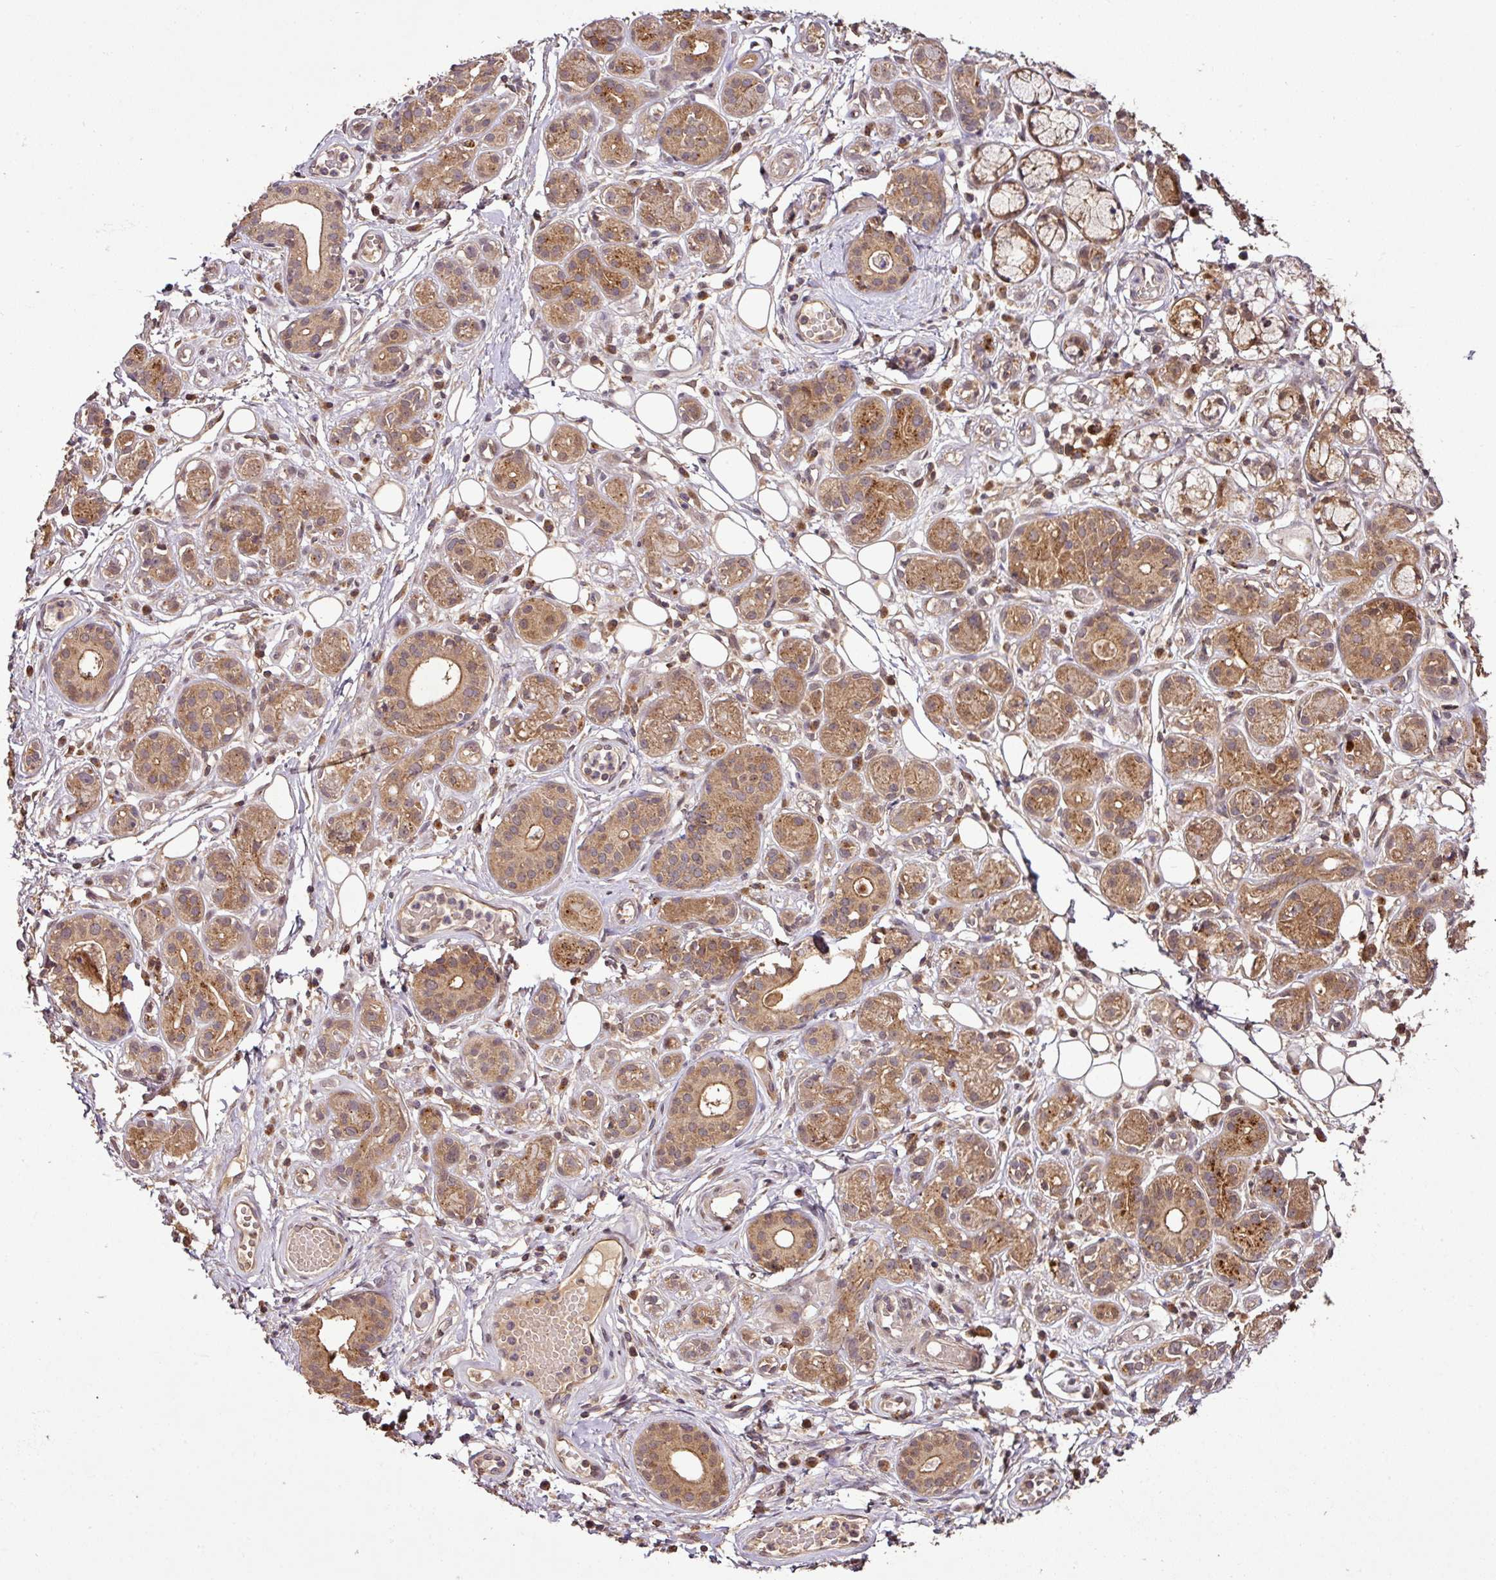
{"staining": {"intensity": "moderate", "quantity": ">75%", "location": "cytoplasmic/membranous"}, "tissue": "salivary gland", "cell_type": "Glandular cells", "image_type": "normal", "snomed": [{"axis": "morphology", "description": "Normal tissue, NOS"}, {"axis": "topography", "description": "Salivary gland"}], "caption": "This histopathology image demonstrates immunohistochemistry (IHC) staining of unremarkable human salivary gland, with medium moderate cytoplasmic/membranous positivity in about >75% of glandular cells.", "gene": "FAIM", "patient": {"sex": "male", "age": 54}}